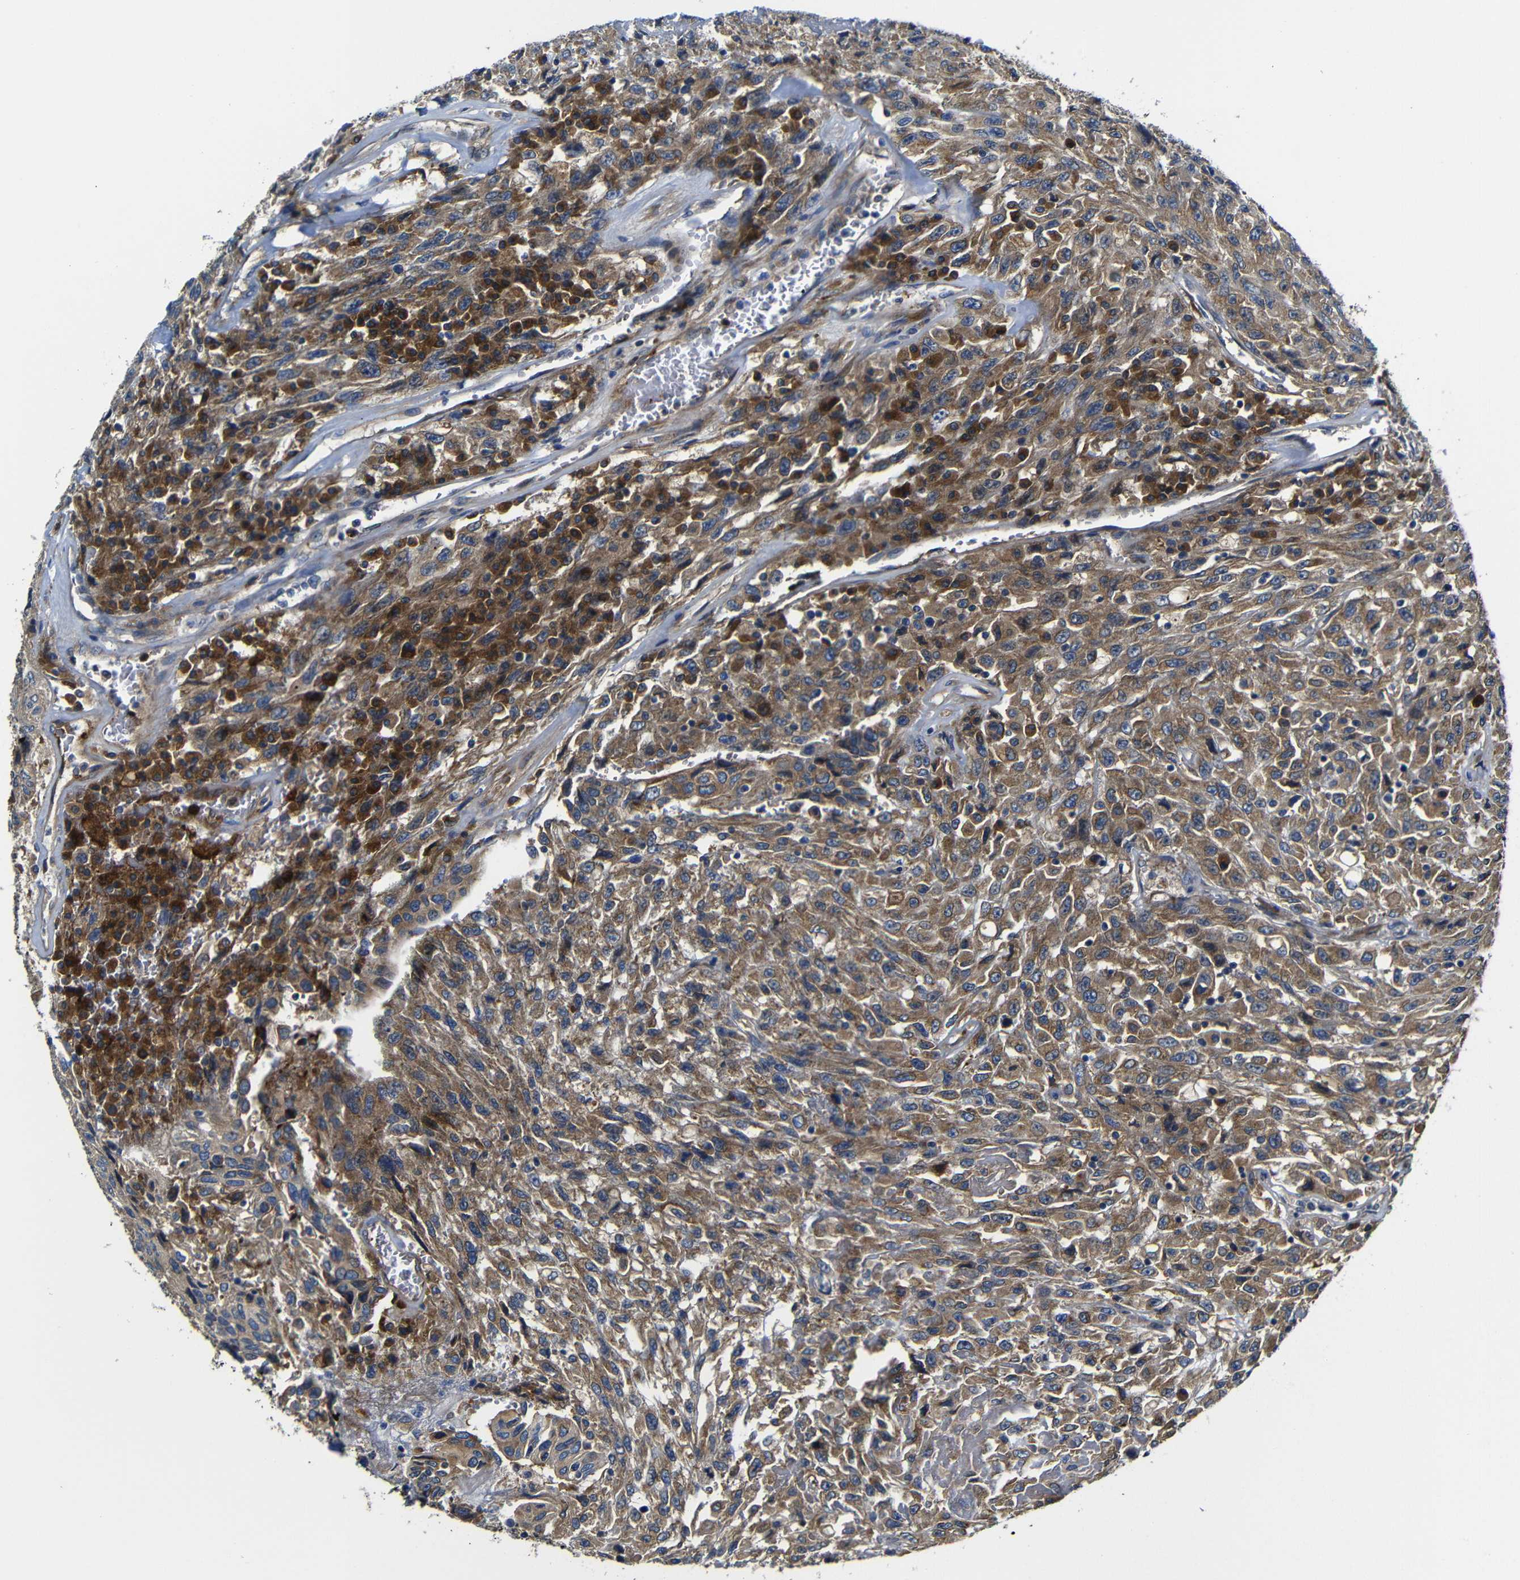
{"staining": {"intensity": "moderate", "quantity": ">75%", "location": "cytoplasmic/membranous"}, "tissue": "urothelial cancer", "cell_type": "Tumor cells", "image_type": "cancer", "snomed": [{"axis": "morphology", "description": "Urothelial carcinoma, High grade"}, {"axis": "topography", "description": "Urinary bladder"}], "caption": "High-grade urothelial carcinoma stained with DAB immunohistochemistry exhibits medium levels of moderate cytoplasmic/membranous positivity in about >75% of tumor cells.", "gene": "CLCC1", "patient": {"sex": "male", "age": 66}}